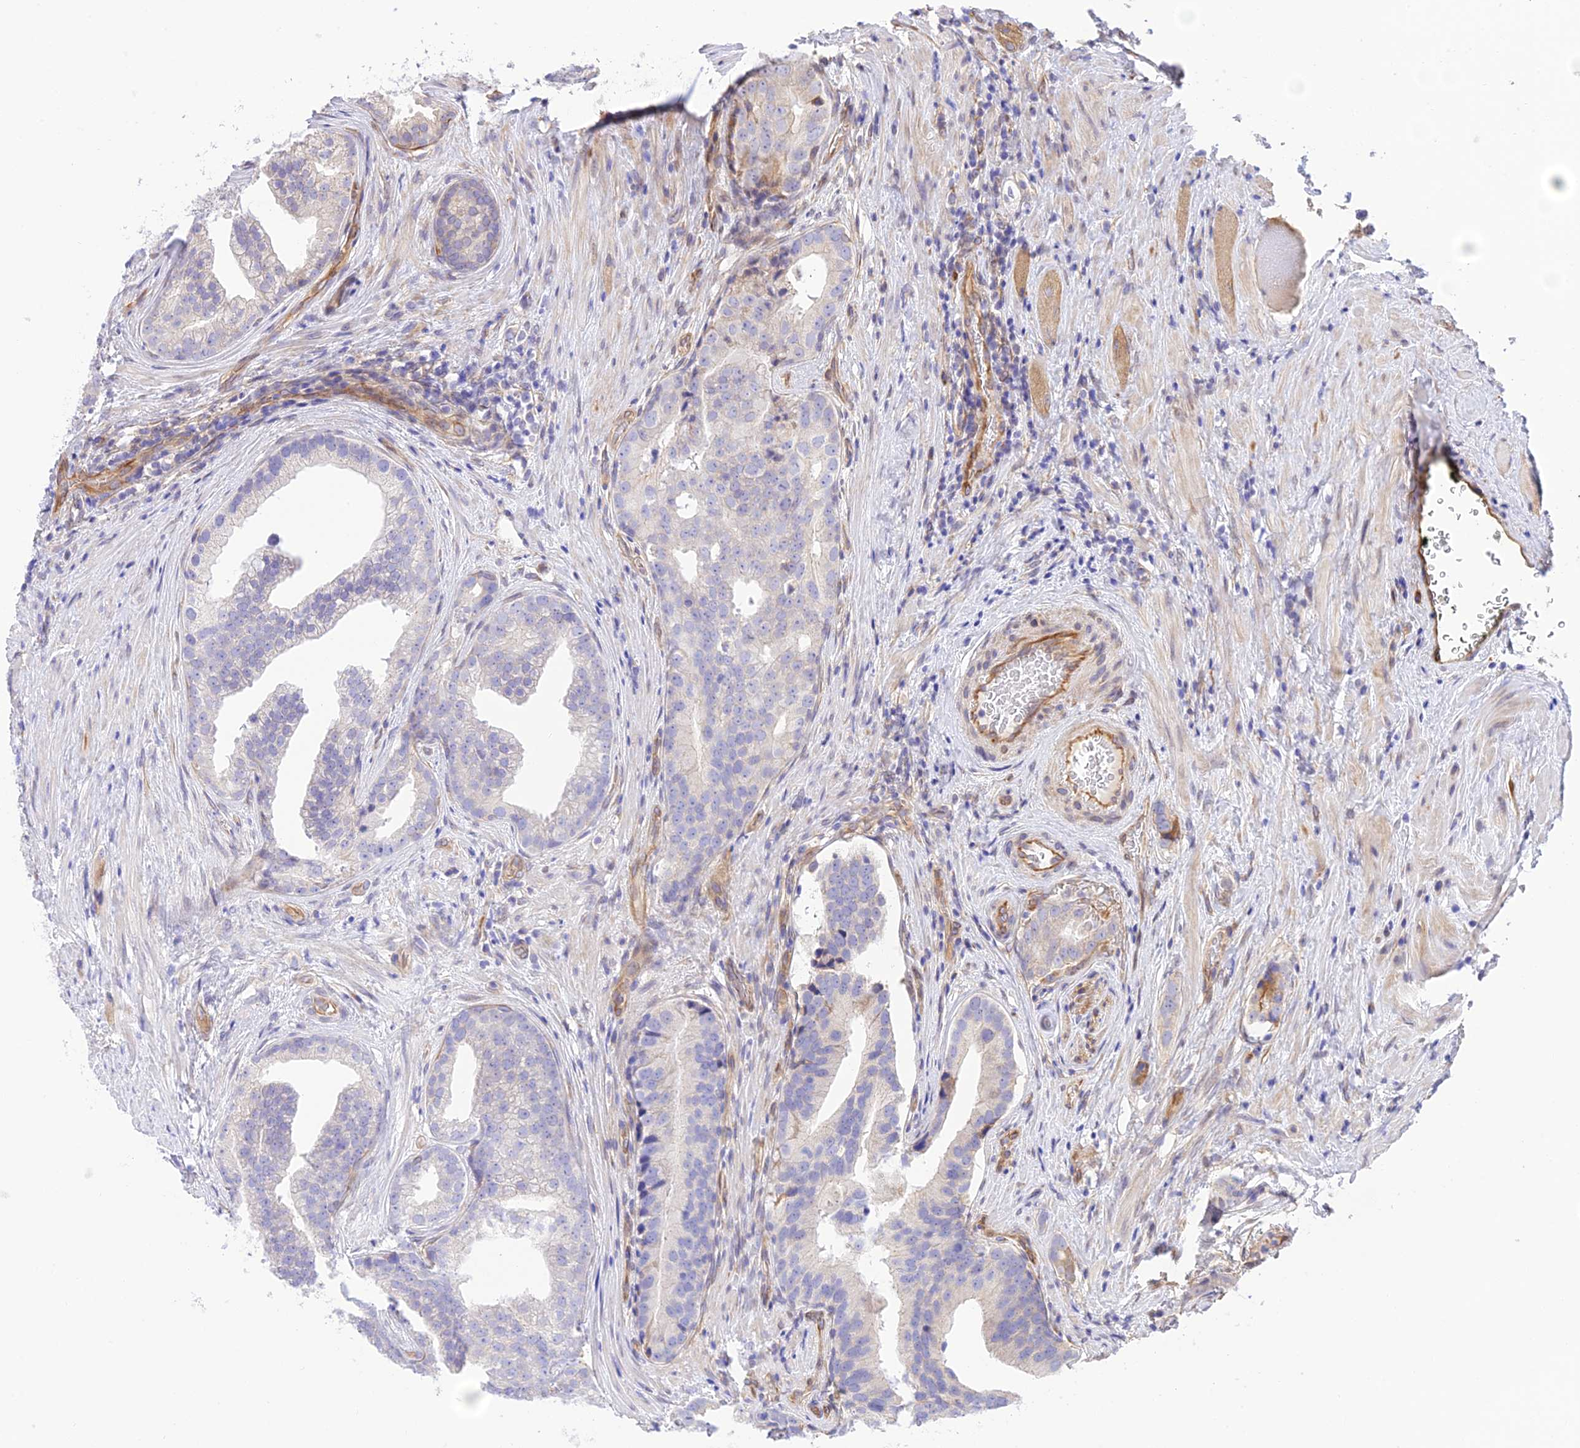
{"staining": {"intensity": "negative", "quantity": "none", "location": "none"}, "tissue": "prostate cancer", "cell_type": "Tumor cells", "image_type": "cancer", "snomed": [{"axis": "morphology", "description": "Adenocarcinoma, Low grade"}, {"axis": "topography", "description": "Prostate"}], "caption": "The histopathology image exhibits no staining of tumor cells in prostate cancer. The staining is performed using DAB brown chromogen with nuclei counter-stained in using hematoxylin.", "gene": "EXOC3L4", "patient": {"sex": "male", "age": 71}}